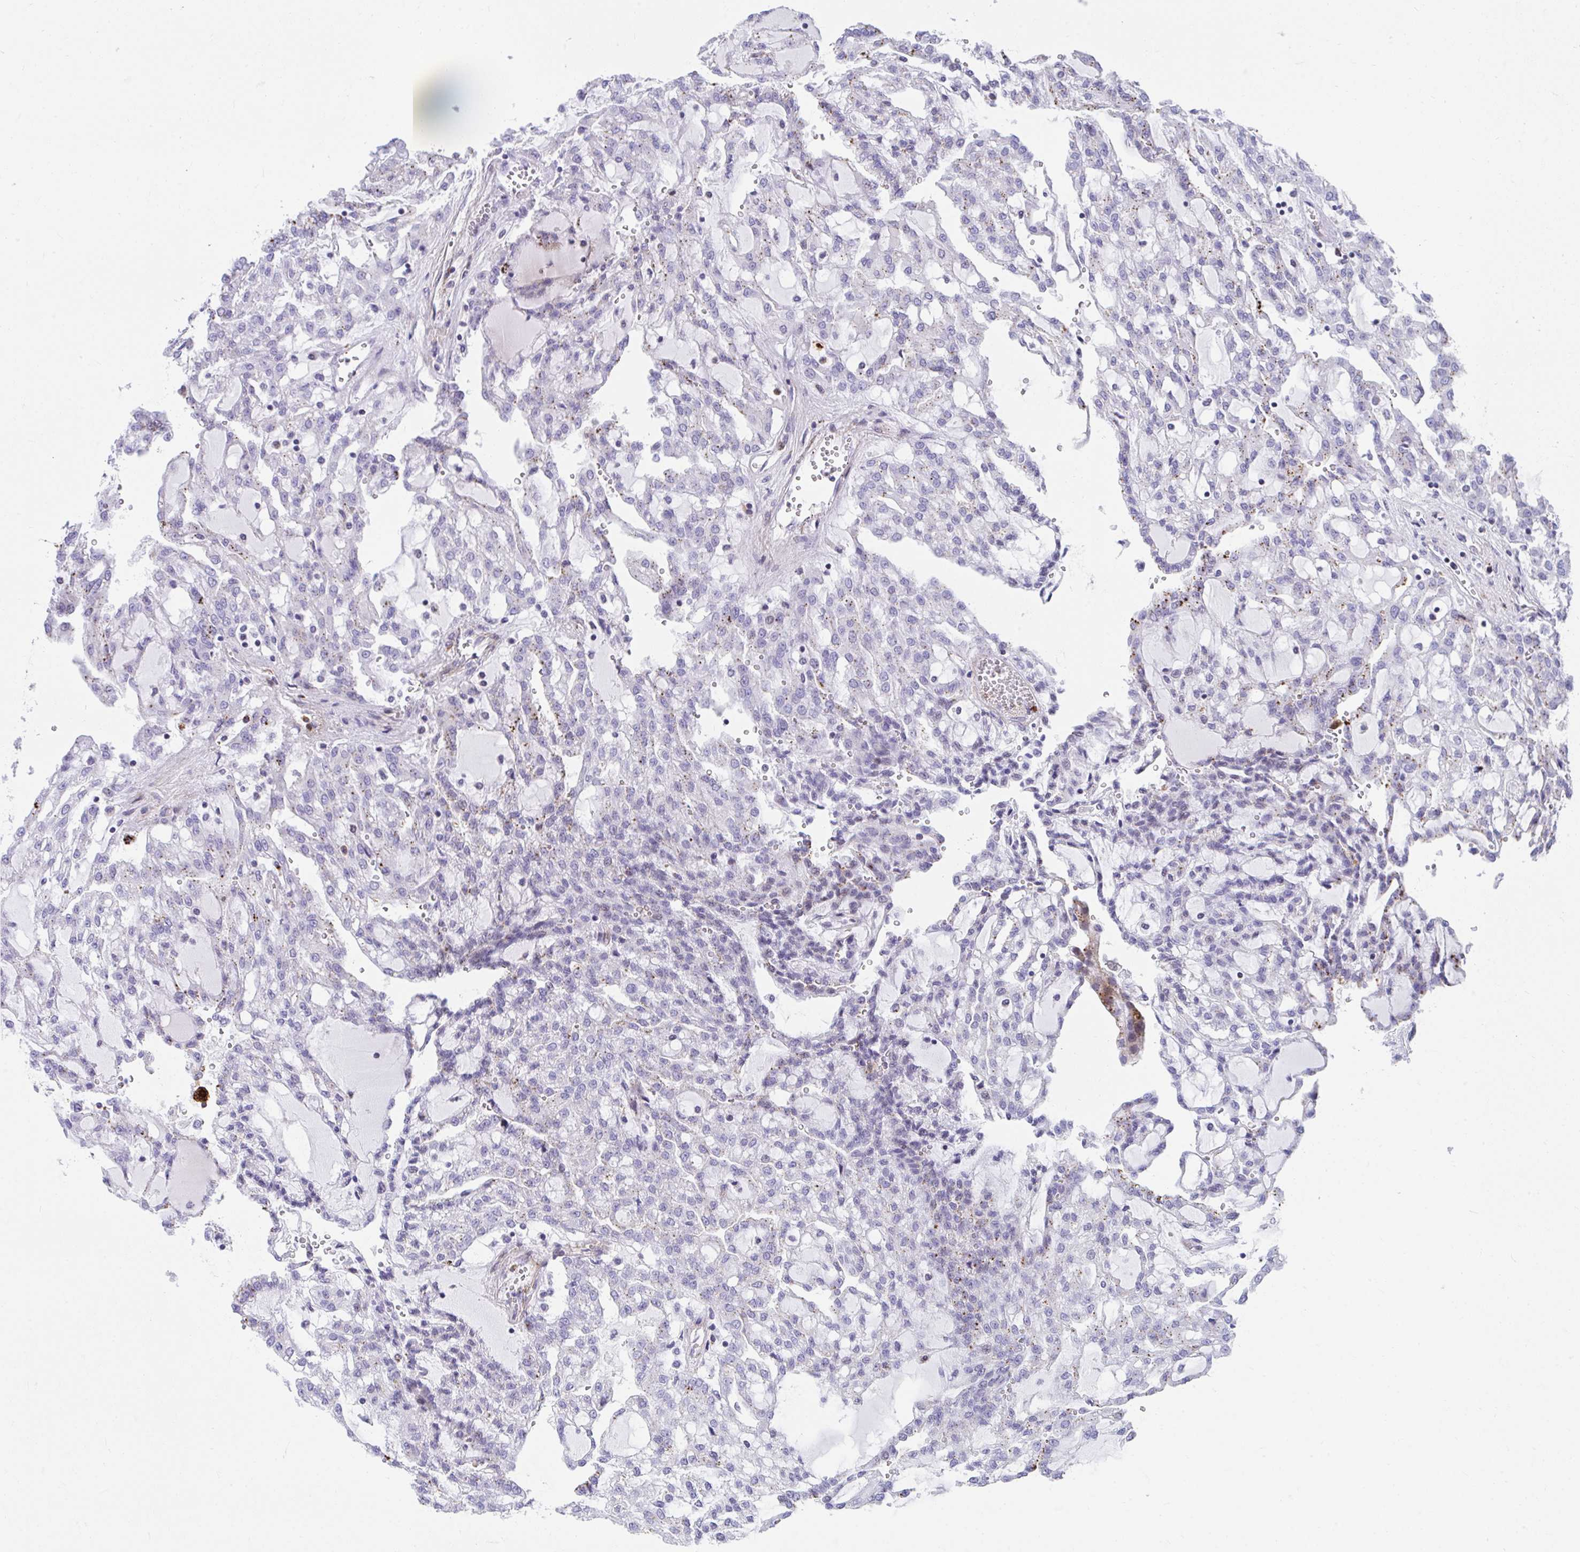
{"staining": {"intensity": "weak", "quantity": "<25%", "location": "cytoplasmic/membranous"}, "tissue": "renal cancer", "cell_type": "Tumor cells", "image_type": "cancer", "snomed": [{"axis": "morphology", "description": "Adenocarcinoma, NOS"}, {"axis": "topography", "description": "Kidney"}], "caption": "DAB (3,3'-diaminobenzidine) immunohistochemical staining of human renal cancer (adenocarcinoma) reveals no significant staining in tumor cells.", "gene": "CSTB", "patient": {"sex": "male", "age": 63}}